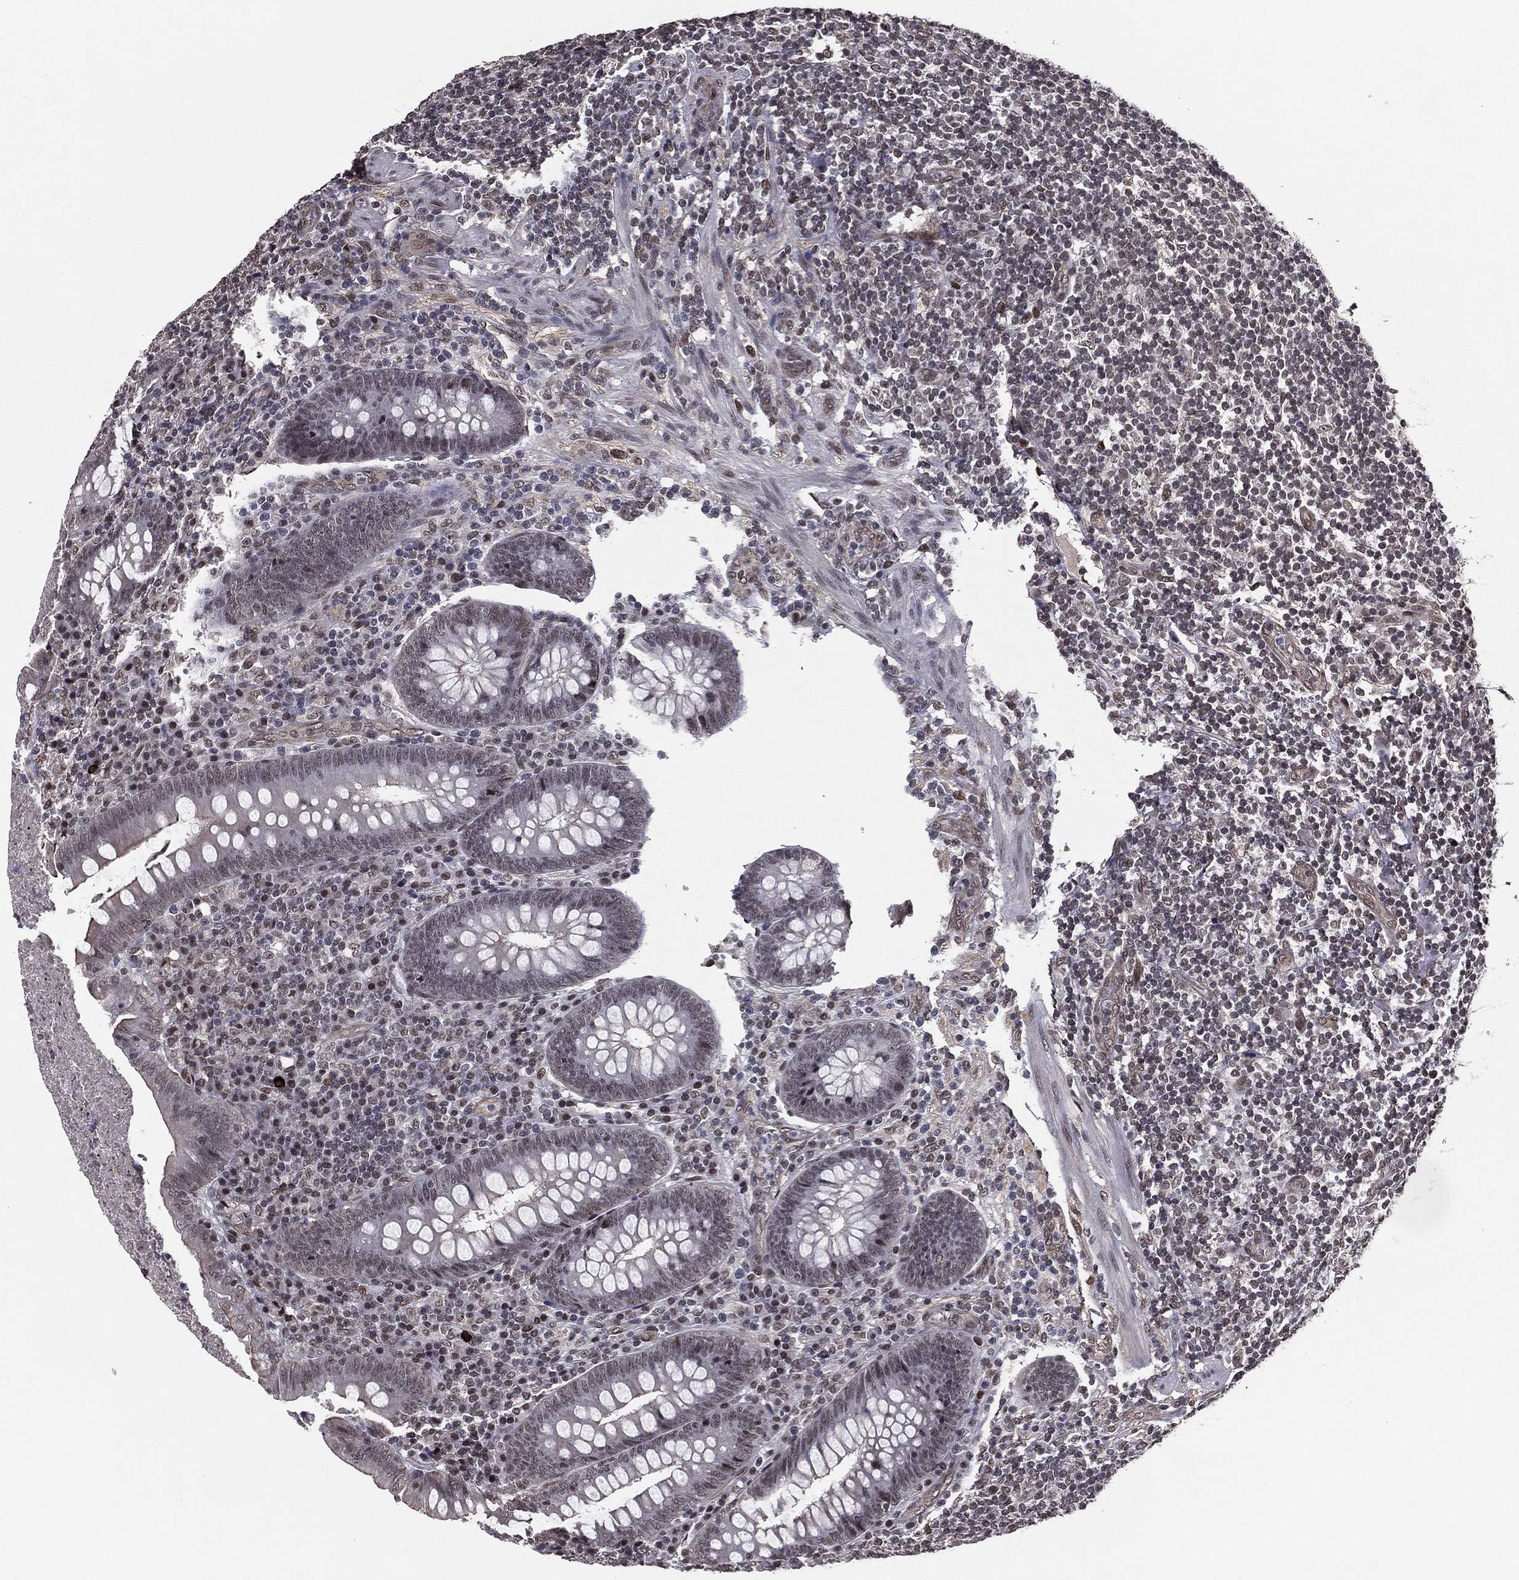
{"staining": {"intensity": "moderate", "quantity": "<25%", "location": "nuclear"}, "tissue": "appendix", "cell_type": "Glandular cells", "image_type": "normal", "snomed": [{"axis": "morphology", "description": "Normal tissue, NOS"}, {"axis": "topography", "description": "Appendix"}], "caption": "Glandular cells show moderate nuclear staining in about <25% of cells in benign appendix.", "gene": "RARB", "patient": {"sex": "male", "age": 47}}